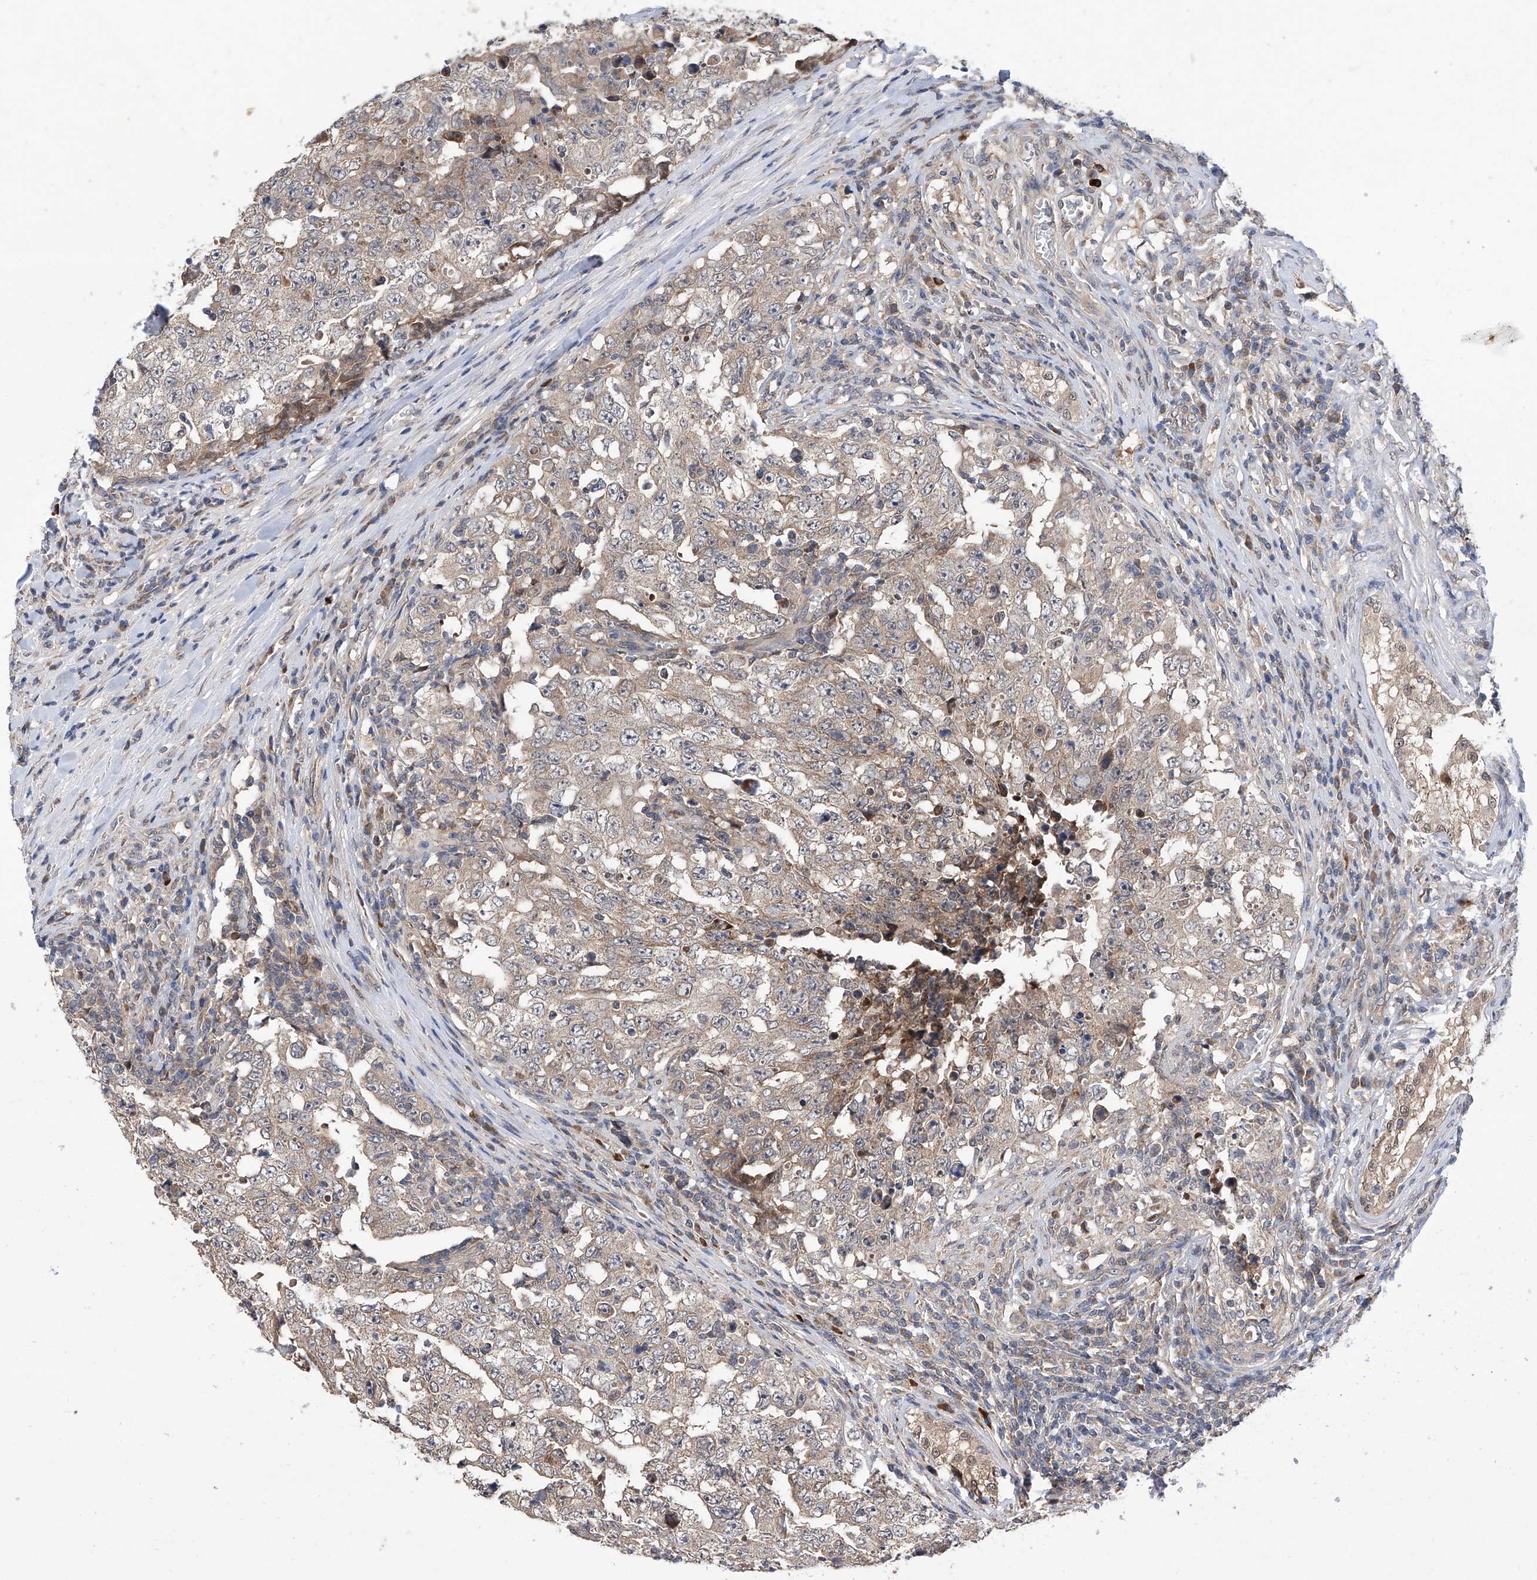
{"staining": {"intensity": "weak", "quantity": "25%-75%", "location": "cytoplasmic/membranous"}, "tissue": "testis cancer", "cell_type": "Tumor cells", "image_type": "cancer", "snomed": [{"axis": "morphology", "description": "Carcinoma, Embryonal, NOS"}, {"axis": "topography", "description": "Testis"}], "caption": "Protein expression analysis of human testis cancer (embryonal carcinoma) reveals weak cytoplasmic/membranous expression in about 25%-75% of tumor cells.", "gene": "USP45", "patient": {"sex": "male", "age": 26}}